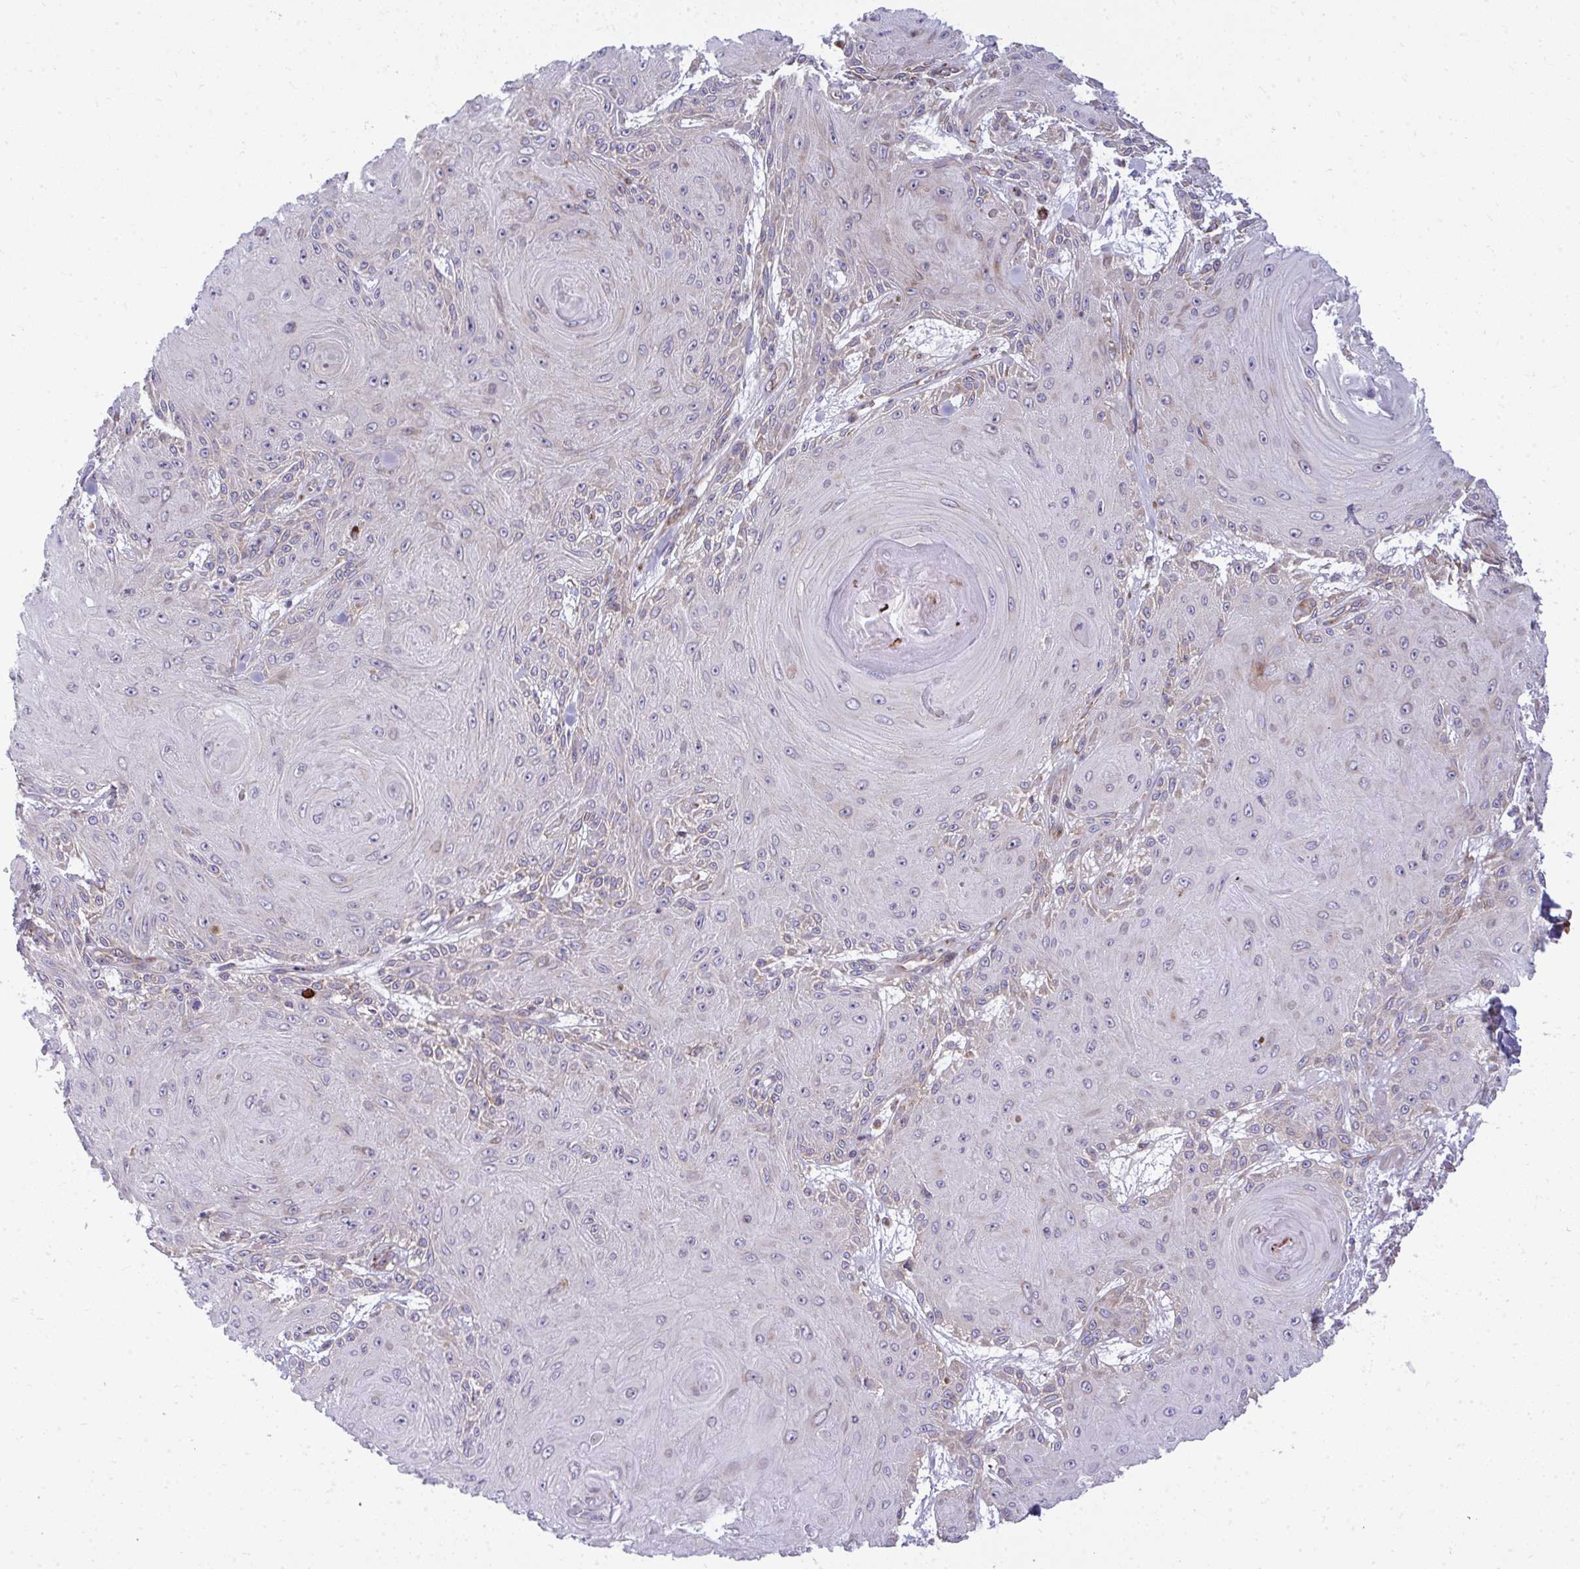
{"staining": {"intensity": "weak", "quantity": "<25%", "location": "cytoplasmic/membranous"}, "tissue": "skin cancer", "cell_type": "Tumor cells", "image_type": "cancer", "snomed": [{"axis": "morphology", "description": "Squamous cell carcinoma, NOS"}, {"axis": "topography", "description": "Skin"}], "caption": "This is an immunohistochemistry histopathology image of skin squamous cell carcinoma. There is no staining in tumor cells.", "gene": "GFPT2", "patient": {"sex": "male", "age": 88}}